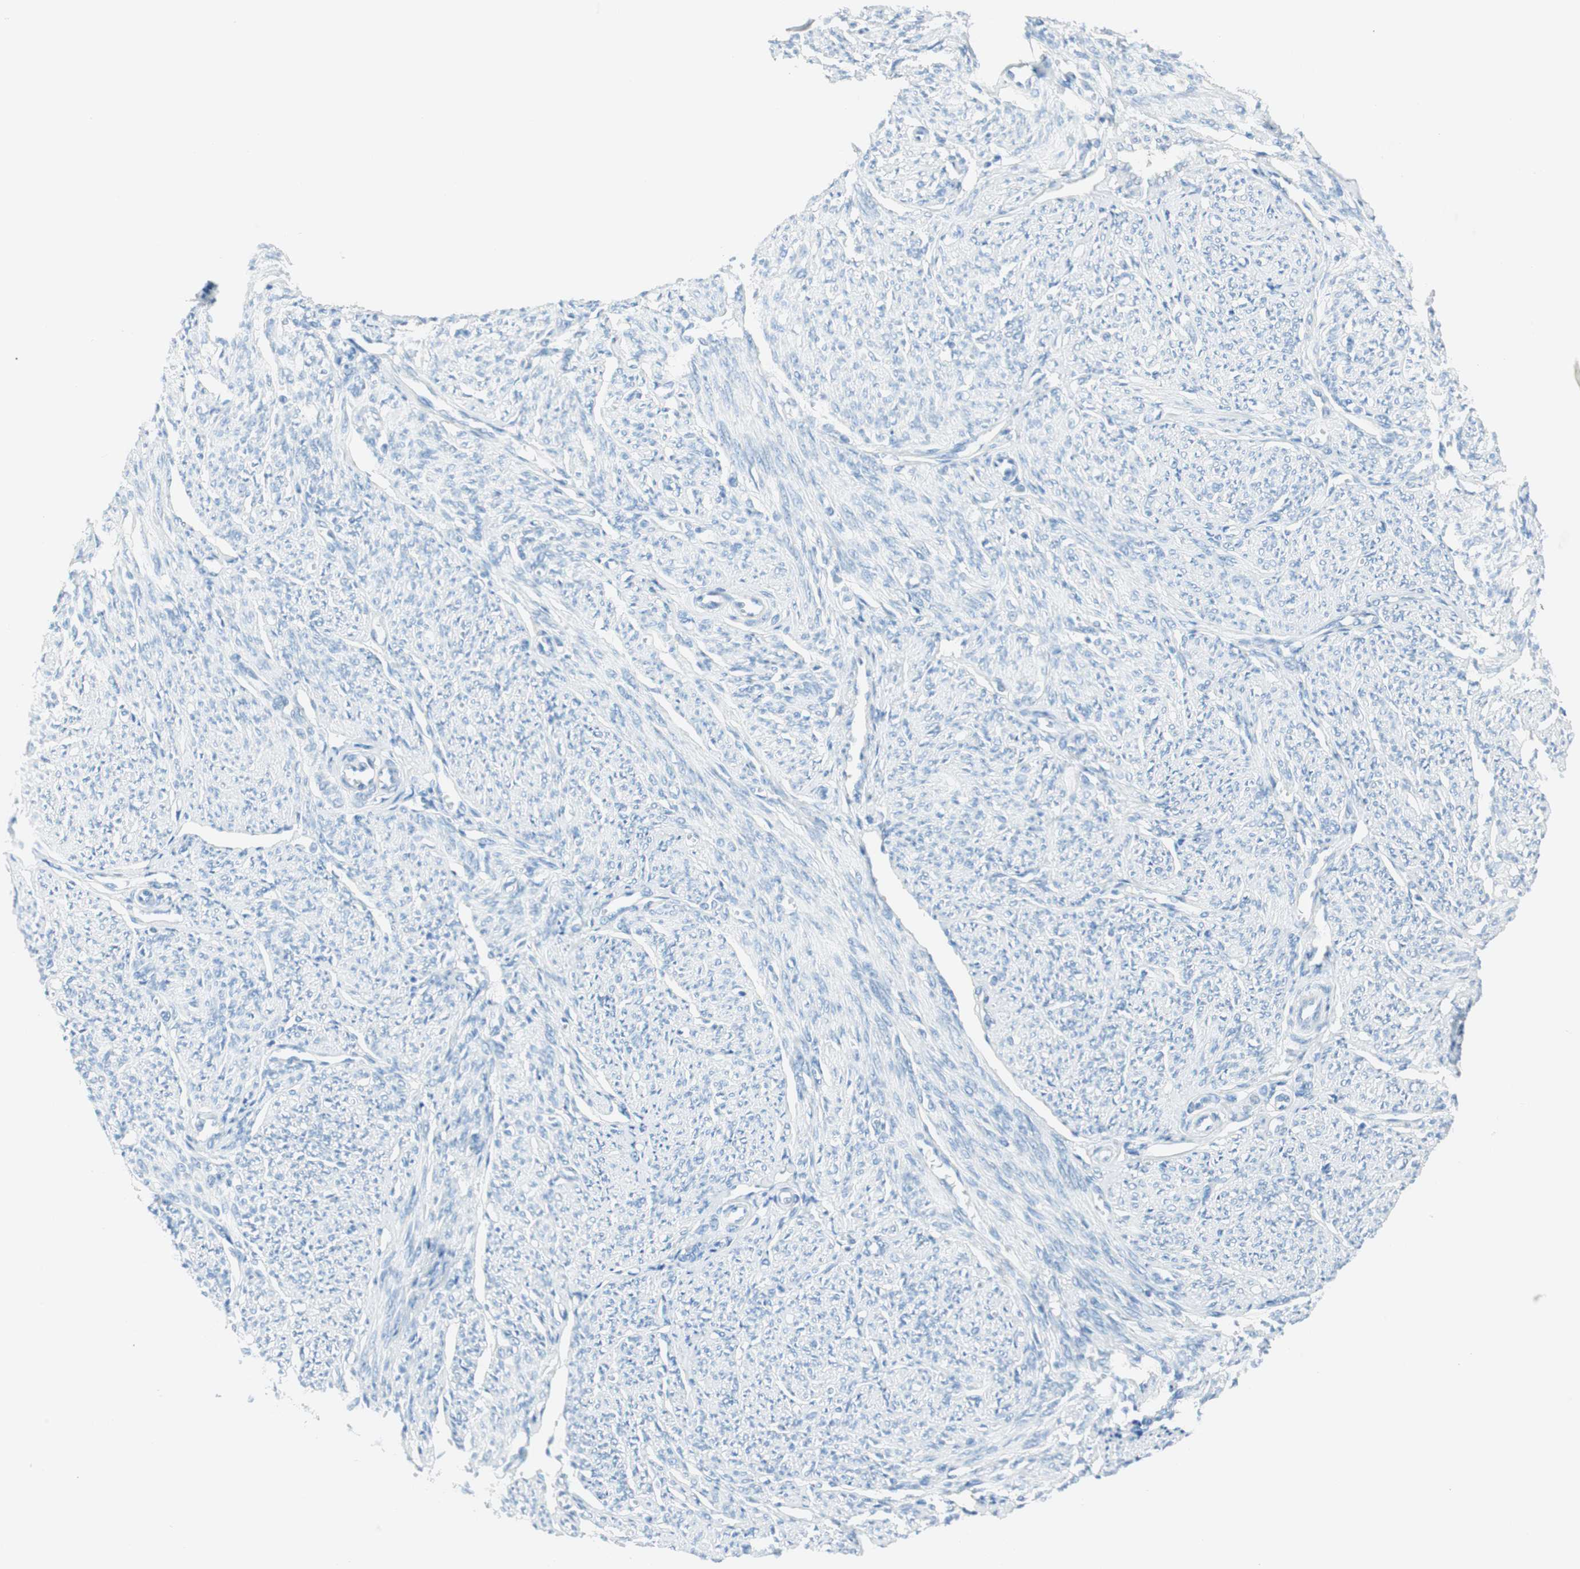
{"staining": {"intensity": "negative", "quantity": "none", "location": "none"}, "tissue": "smooth muscle", "cell_type": "Smooth muscle cells", "image_type": "normal", "snomed": [{"axis": "morphology", "description": "Normal tissue, NOS"}, {"axis": "topography", "description": "Smooth muscle"}], "caption": "This image is of normal smooth muscle stained with immunohistochemistry to label a protein in brown with the nuclei are counter-stained blue. There is no staining in smooth muscle cells.", "gene": "TNFRSF13C", "patient": {"sex": "female", "age": 65}}